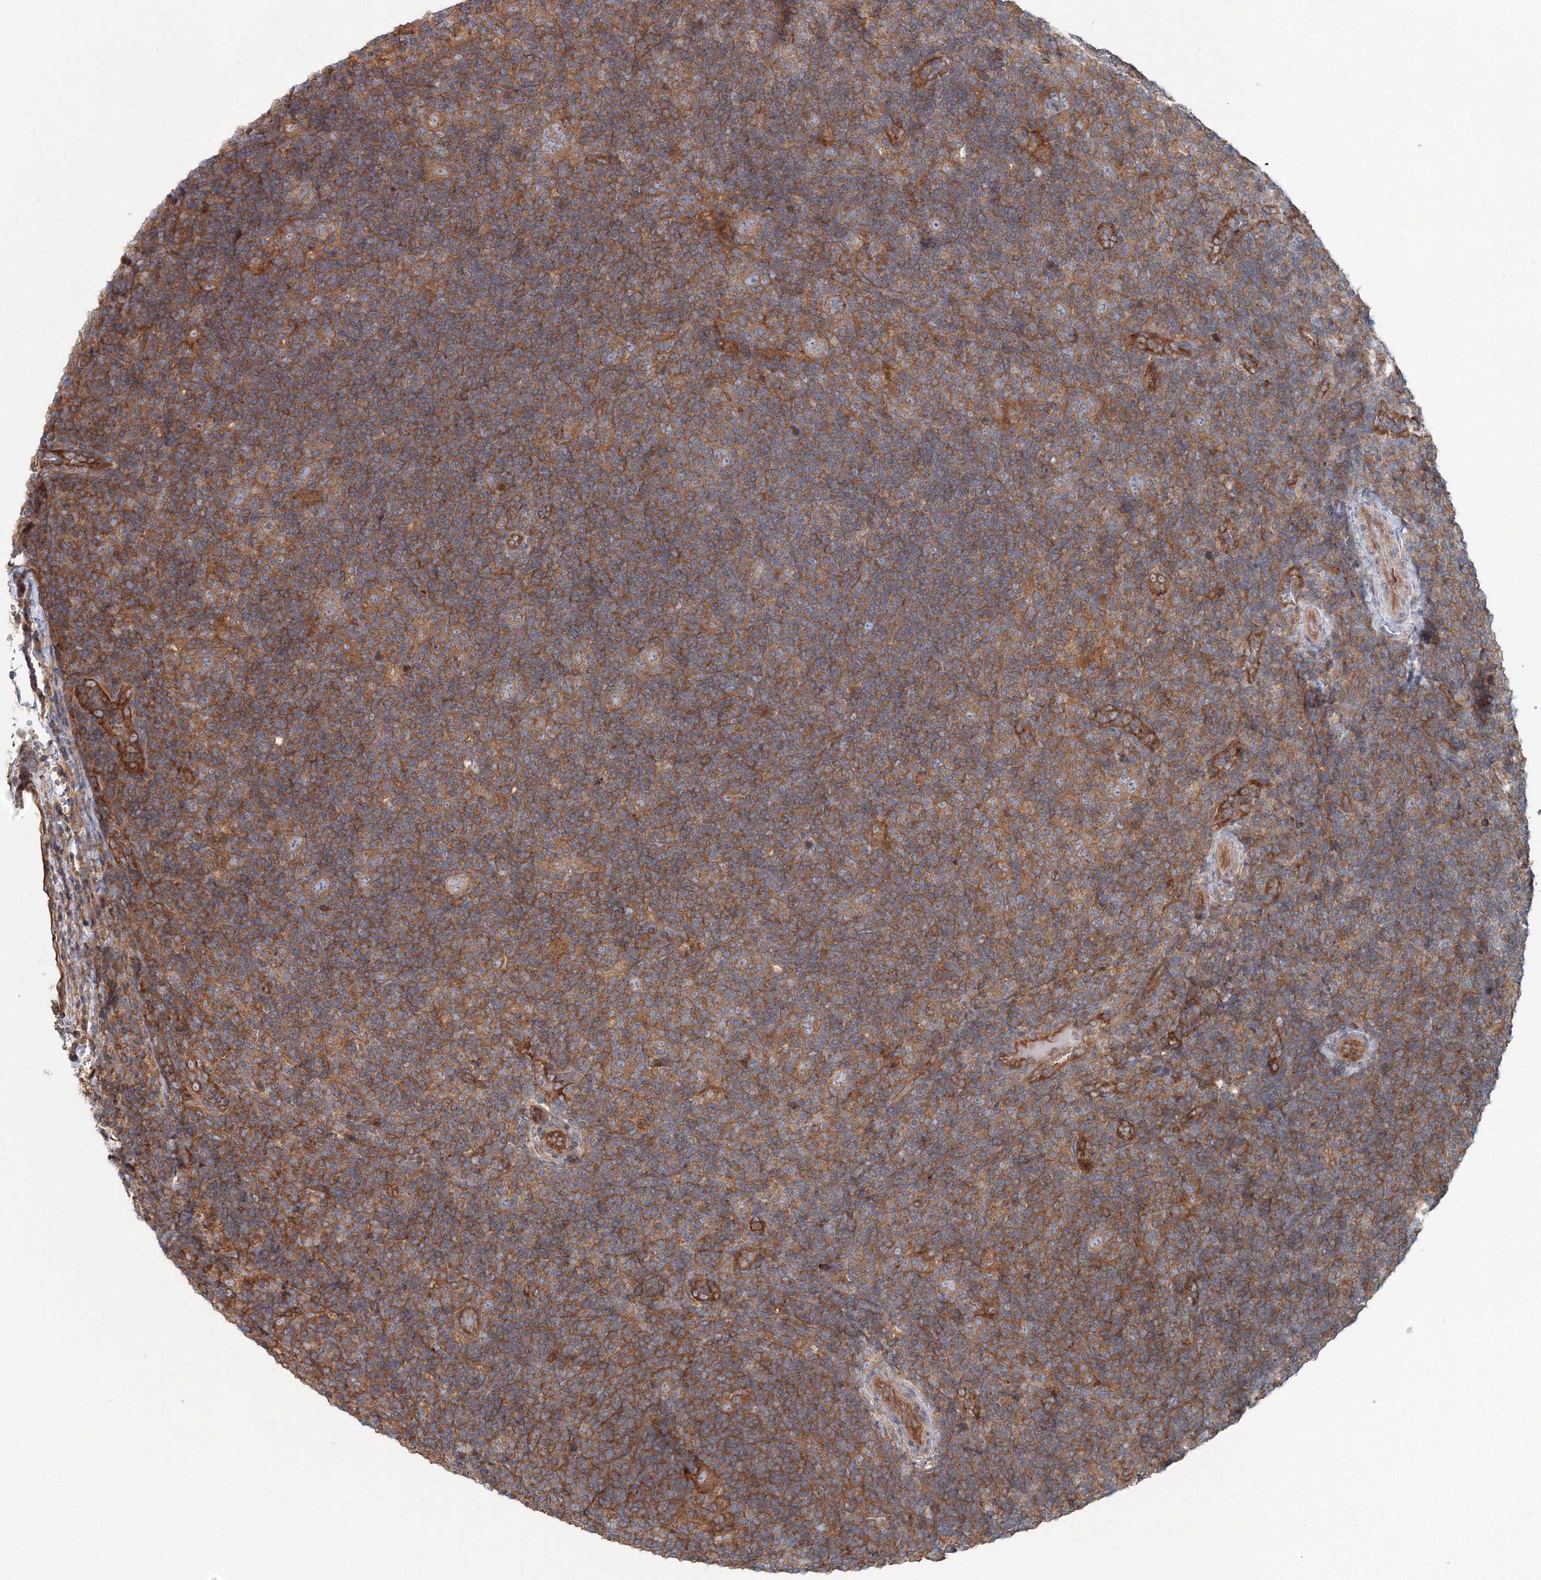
{"staining": {"intensity": "moderate", "quantity": "25%-75%", "location": "cytoplasmic/membranous"}, "tissue": "lymphoma", "cell_type": "Tumor cells", "image_type": "cancer", "snomed": [{"axis": "morphology", "description": "Hodgkin's disease, NOS"}, {"axis": "topography", "description": "Lymph node"}], "caption": "Human lymphoma stained for a protein (brown) demonstrates moderate cytoplasmic/membranous positive staining in approximately 25%-75% of tumor cells.", "gene": "EXOC1", "patient": {"sex": "female", "age": 57}}